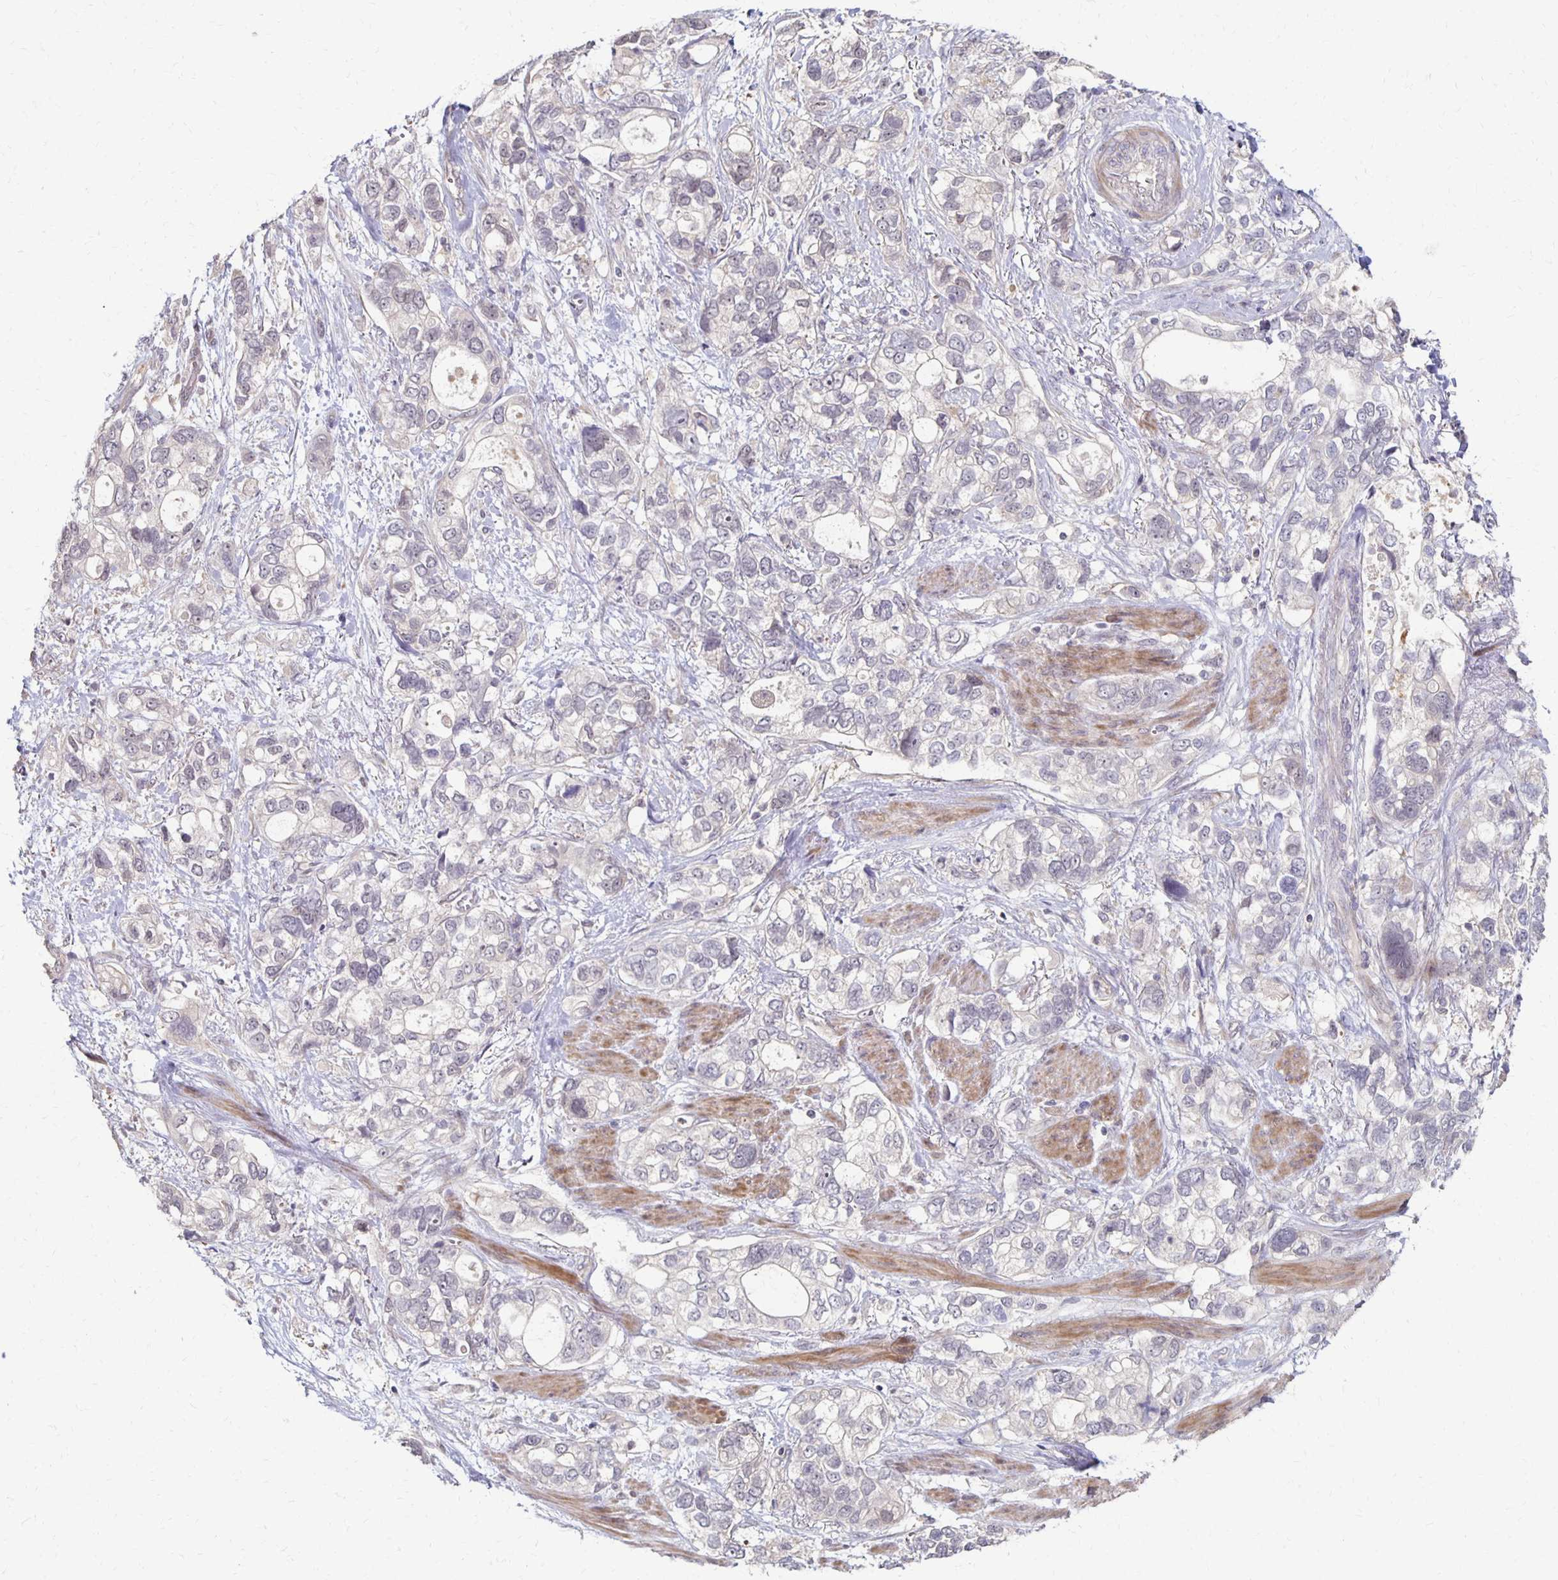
{"staining": {"intensity": "negative", "quantity": "none", "location": "none"}, "tissue": "stomach cancer", "cell_type": "Tumor cells", "image_type": "cancer", "snomed": [{"axis": "morphology", "description": "Adenocarcinoma, NOS"}, {"axis": "topography", "description": "Stomach, upper"}], "caption": "There is no significant expression in tumor cells of stomach cancer (adenocarcinoma).", "gene": "PRKCB", "patient": {"sex": "female", "age": 81}}